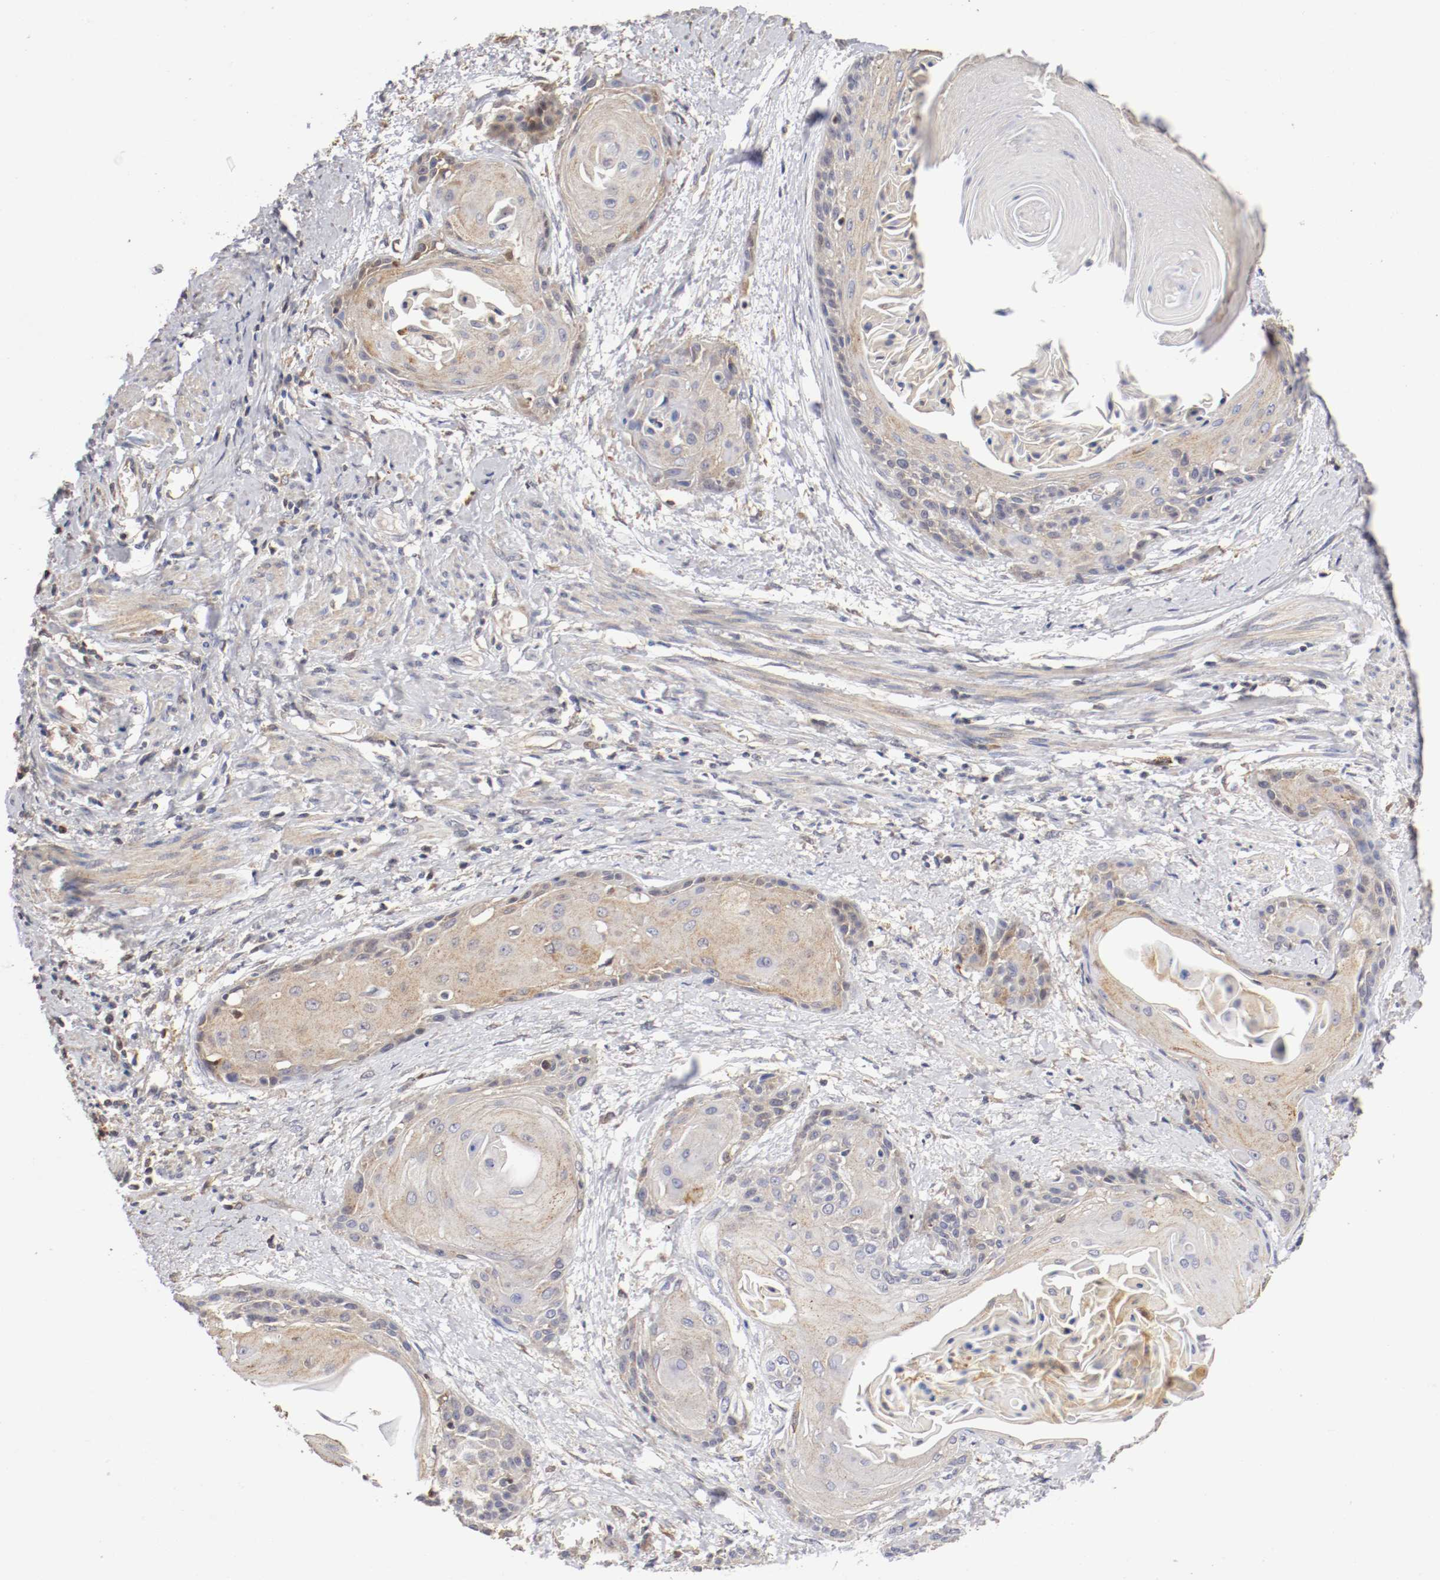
{"staining": {"intensity": "weak", "quantity": ">75%", "location": "cytoplasmic/membranous"}, "tissue": "cervical cancer", "cell_type": "Tumor cells", "image_type": "cancer", "snomed": [{"axis": "morphology", "description": "Squamous cell carcinoma, NOS"}, {"axis": "topography", "description": "Cervix"}], "caption": "A brown stain shows weak cytoplasmic/membranous positivity of a protein in squamous cell carcinoma (cervical) tumor cells.", "gene": "CDK6", "patient": {"sex": "female", "age": 57}}